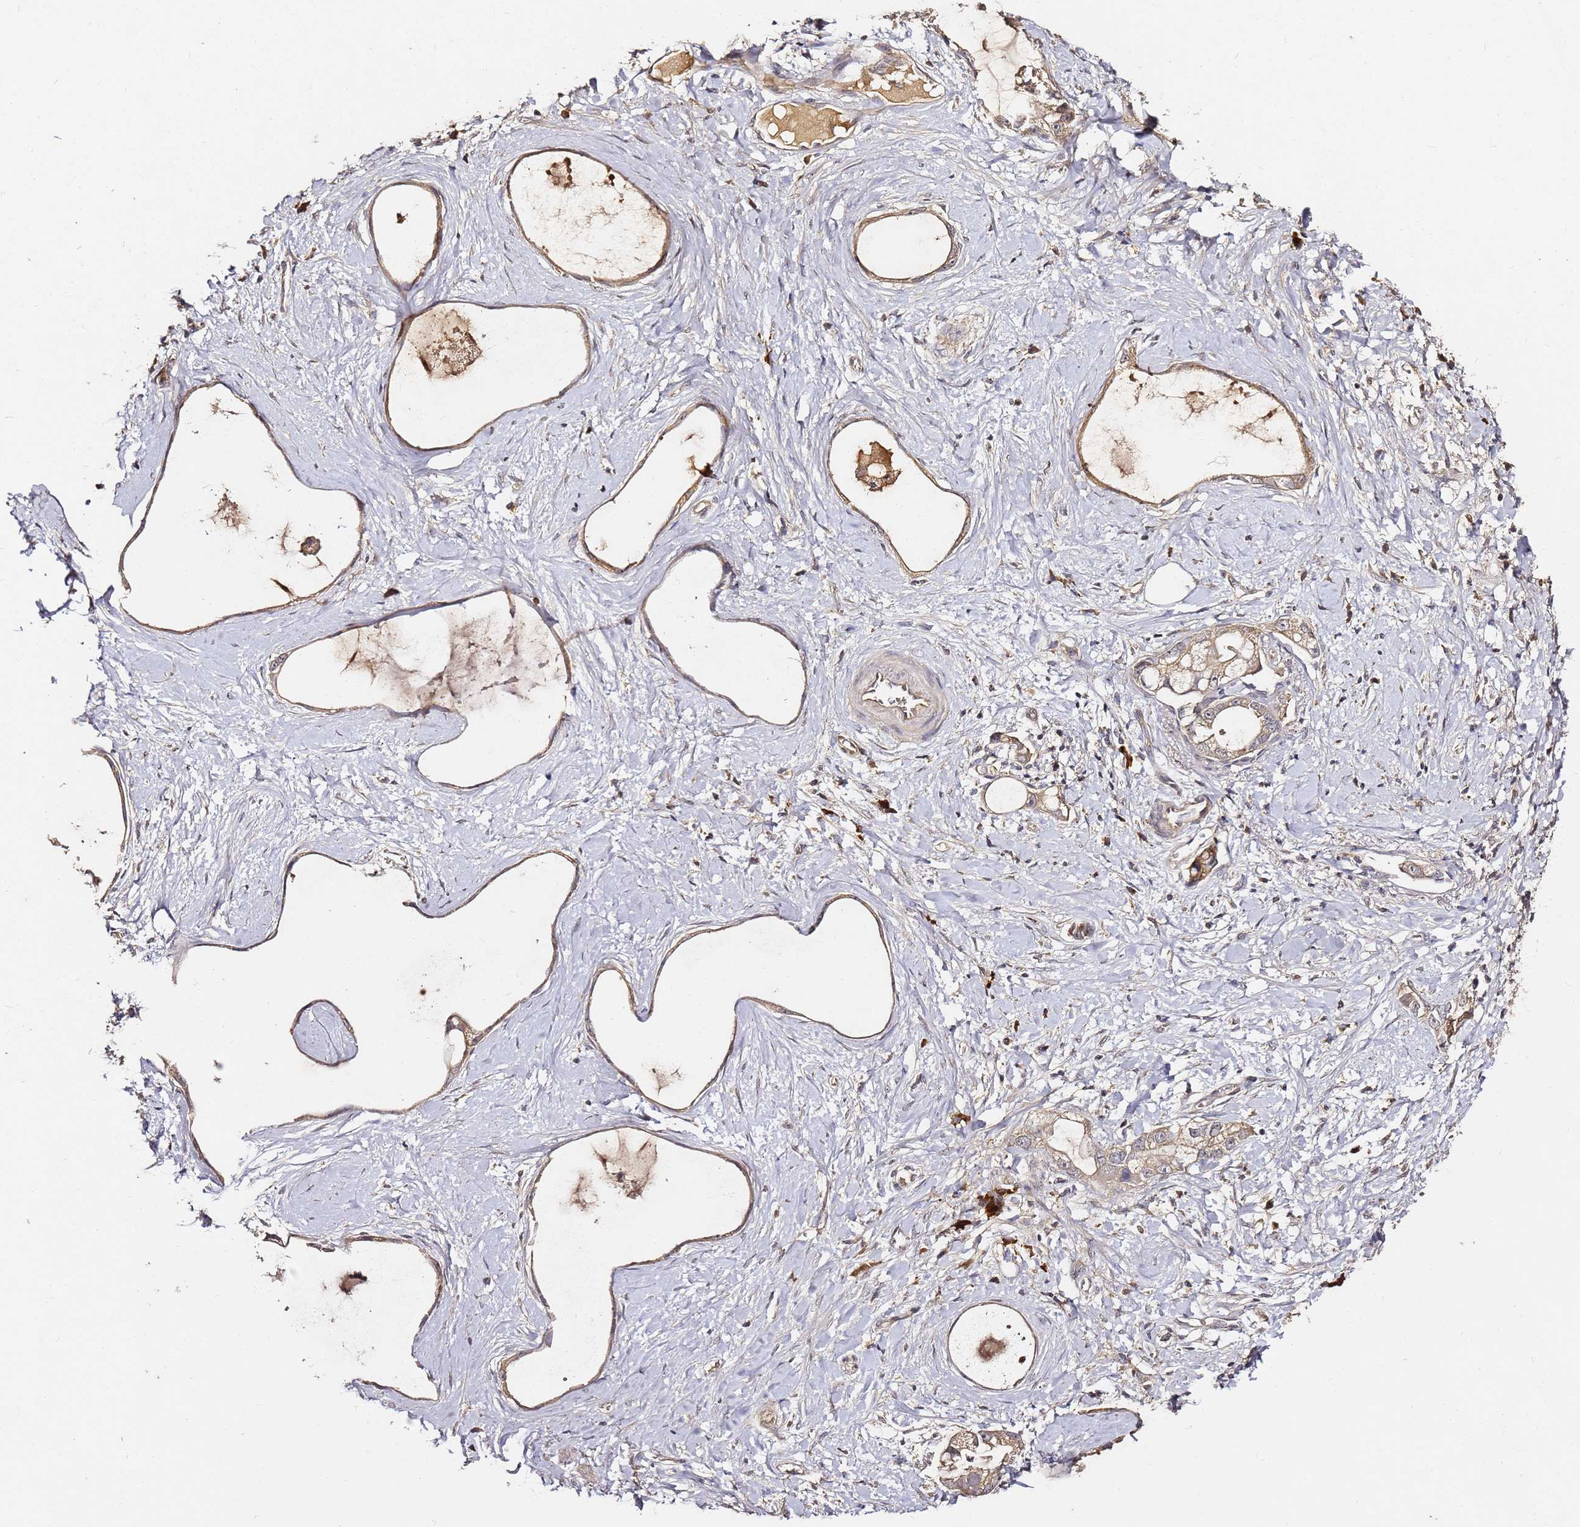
{"staining": {"intensity": "moderate", "quantity": ">75%", "location": "cytoplasmic/membranous"}, "tissue": "stomach cancer", "cell_type": "Tumor cells", "image_type": "cancer", "snomed": [{"axis": "morphology", "description": "Adenocarcinoma, NOS"}, {"axis": "topography", "description": "Stomach"}], "caption": "A photomicrograph of stomach cancer stained for a protein reveals moderate cytoplasmic/membranous brown staining in tumor cells.", "gene": "C6orf136", "patient": {"sex": "male", "age": 55}}